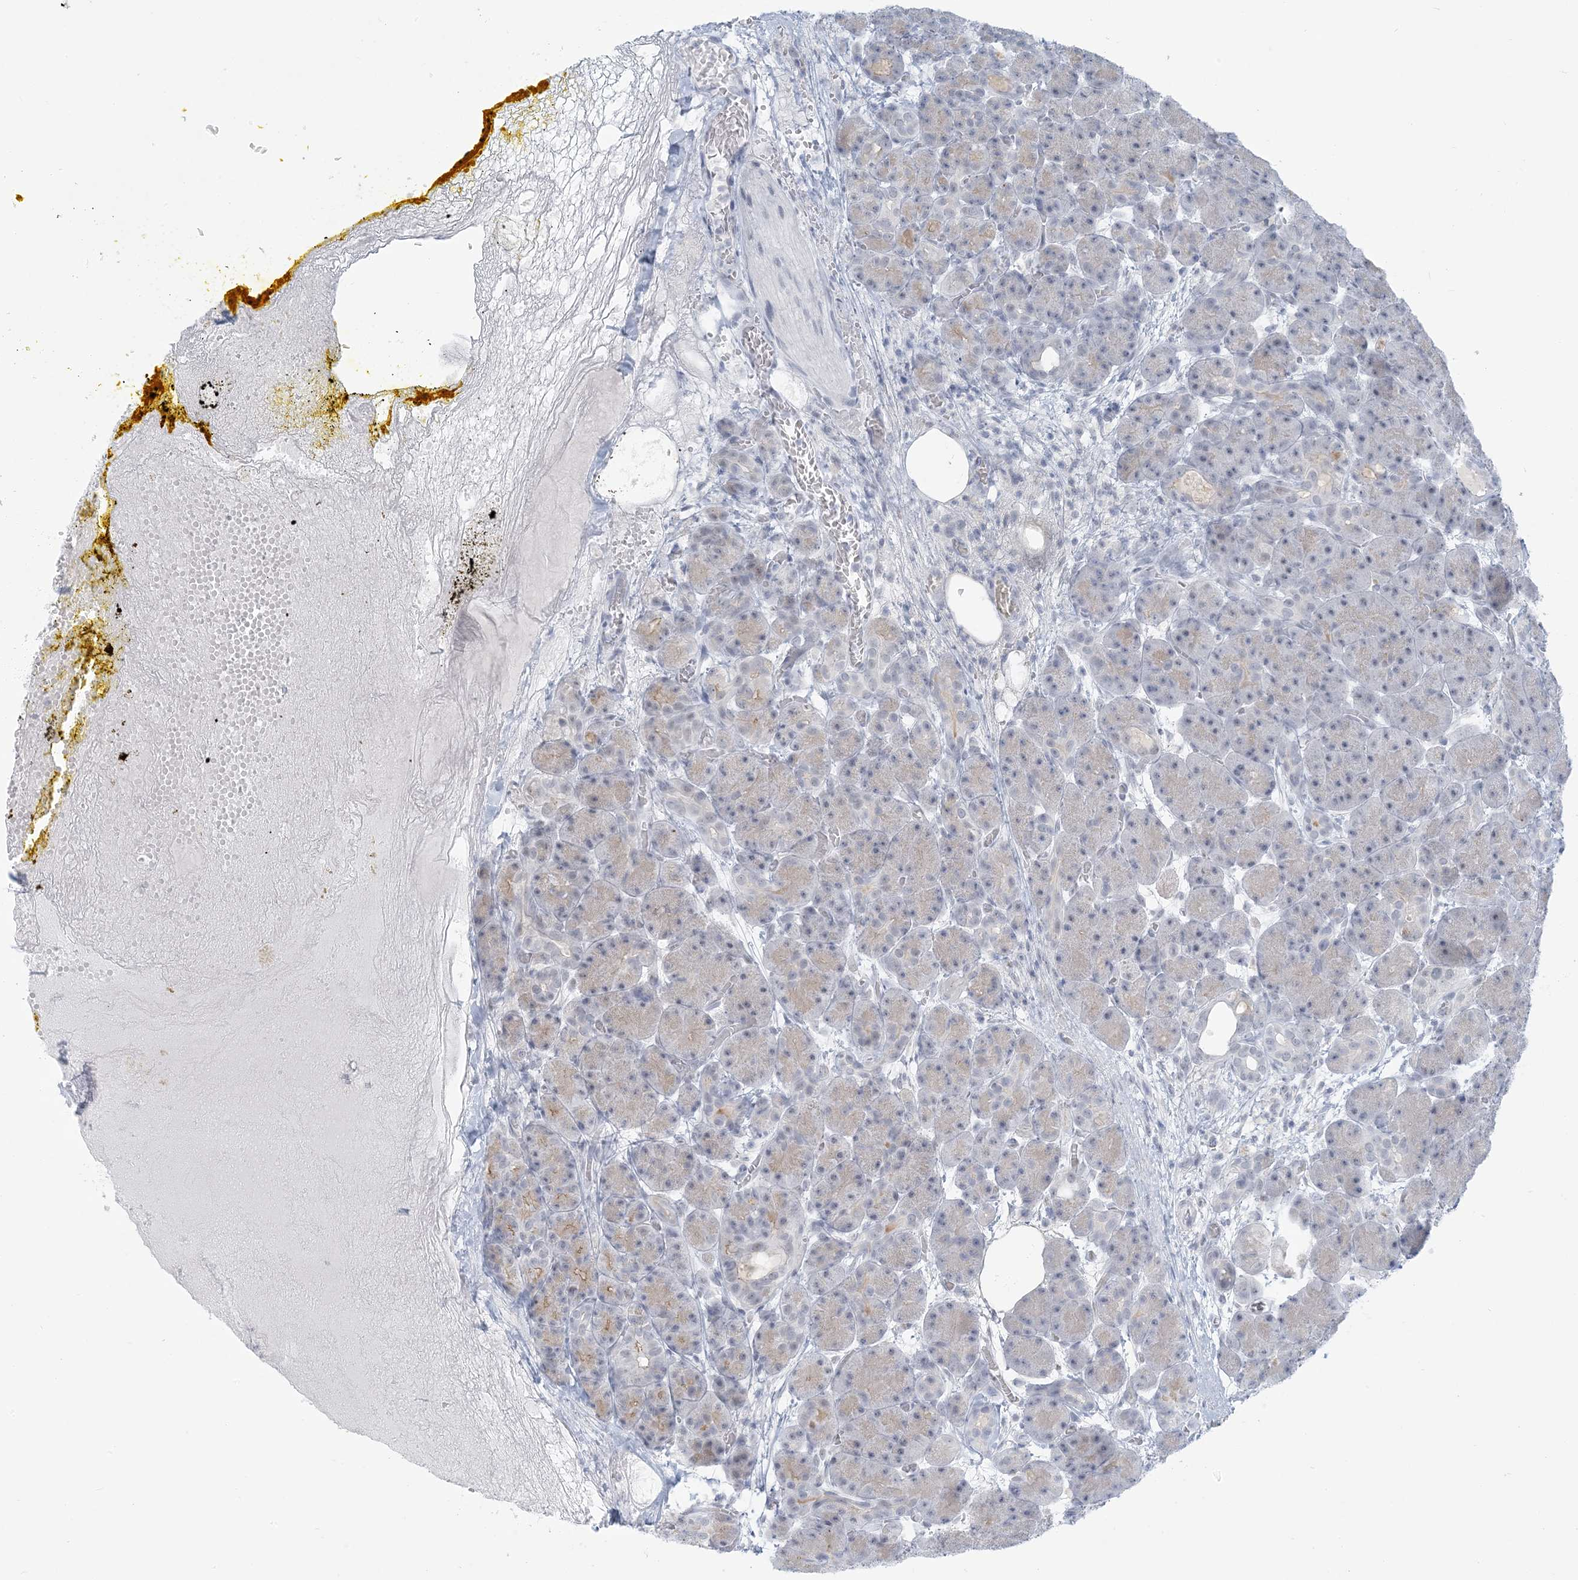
{"staining": {"intensity": "weak", "quantity": "<25%", "location": "cytoplasmic/membranous"}, "tissue": "pancreas", "cell_type": "Exocrine glandular cells", "image_type": "normal", "snomed": [{"axis": "morphology", "description": "Normal tissue, NOS"}, {"axis": "topography", "description": "Pancreas"}], "caption": "Benign pancreas was stained to show a protein in brown. There is no significant staining in exocrine glandular cells. (DAB (3,3'-diaminobenzidine) immunohistochemistry (IHC), high magnification).", "gene": "SCML1", "patient": {"sex": "male", "age": 63}}